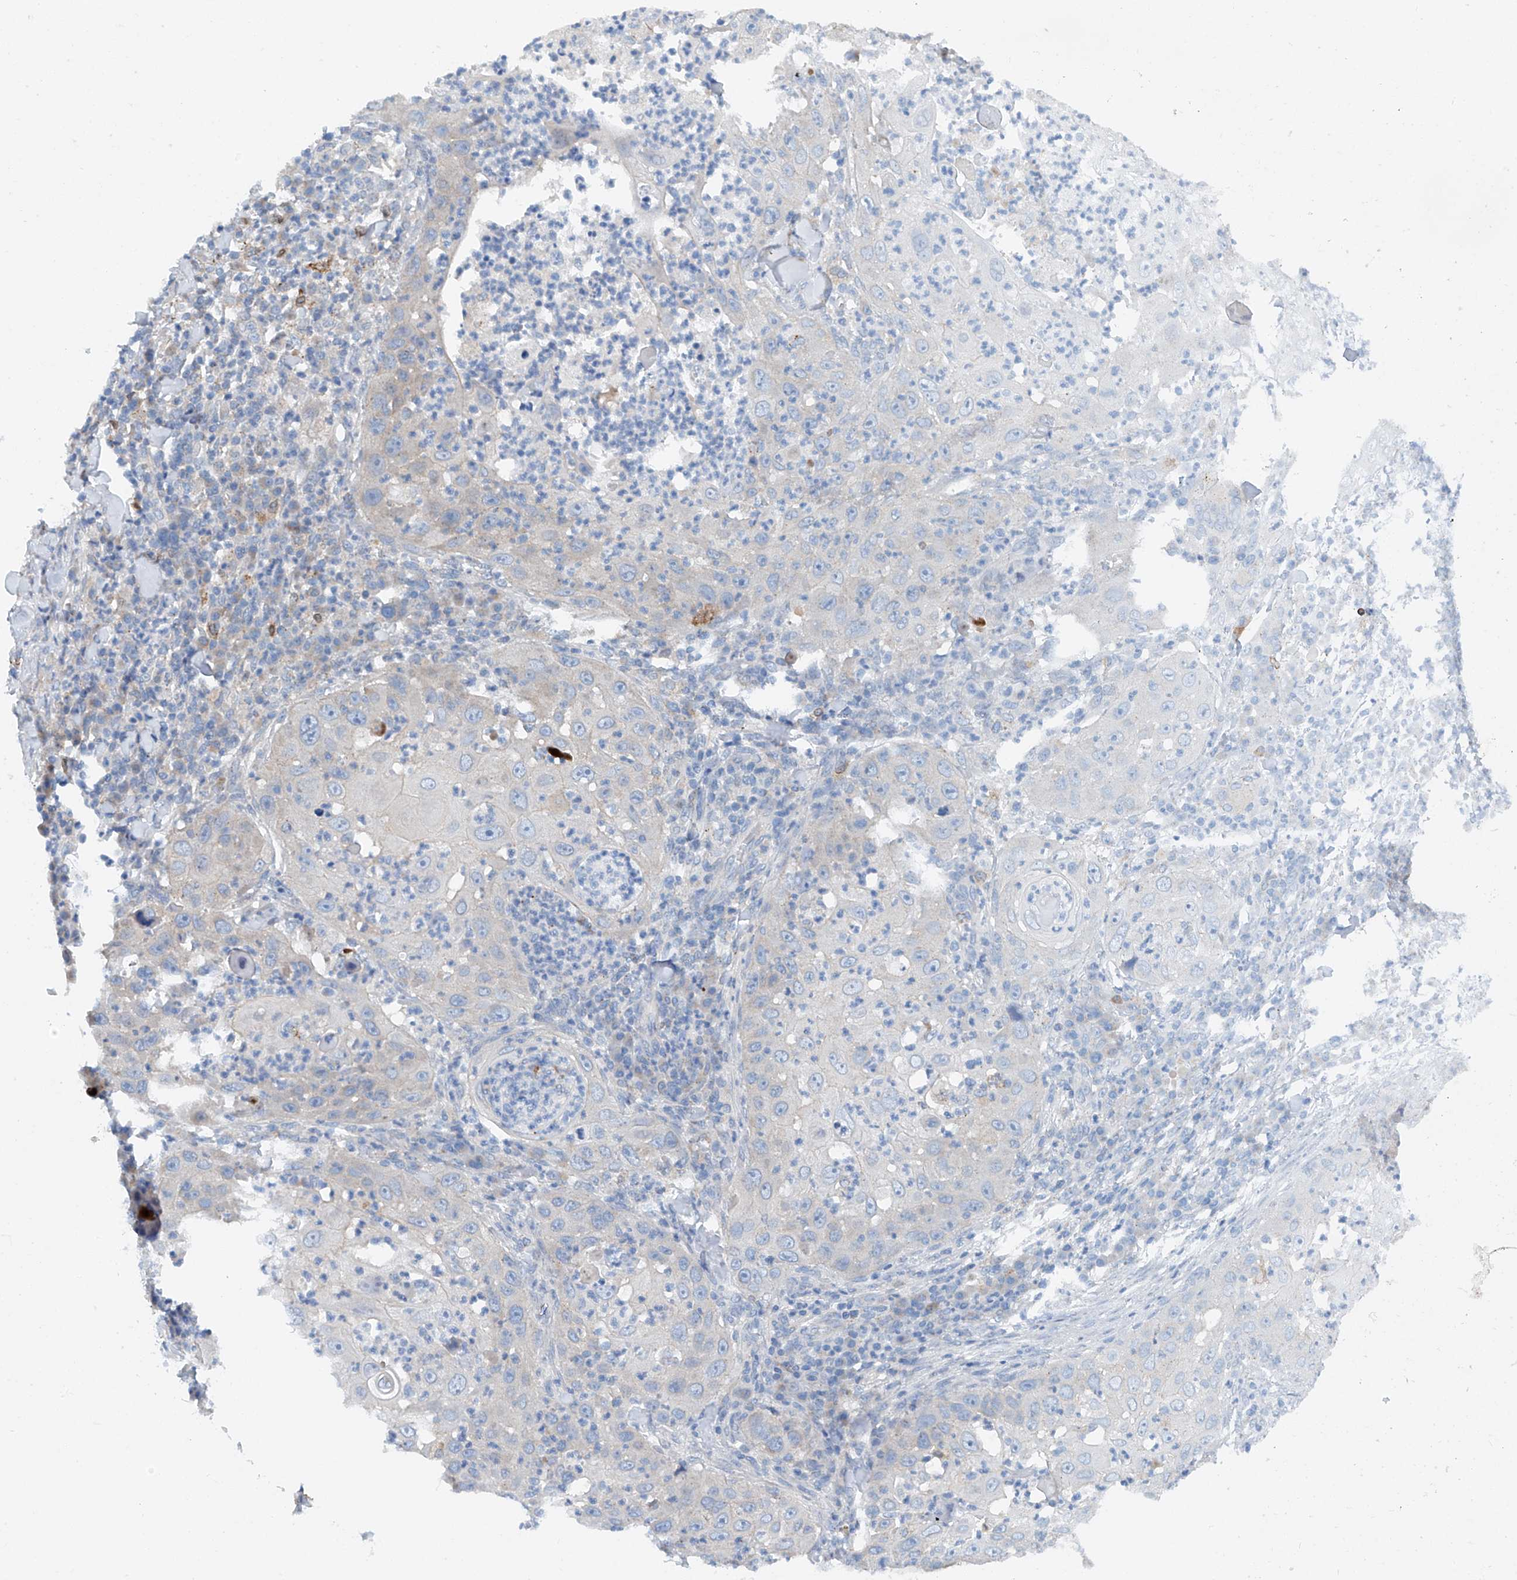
{"staining": {"intensity": "negative", "quantity": "none", "location": "none"}, "tissue": "skin cancer", "cell_type": "Tumor cells", "image_type": "cancer", "snomed": [{"axis": "morphology", "description": "Squamous cell carcinoma, NOS"}, {"axis": "topography", "description": "Skin"}], "caption": "Micrograph shows no significant protein positivity in tumor cells of squamous cell carcinoma (skin).", "gene": "CEP85L", "patient": {"sex": "female", "age": 44}}